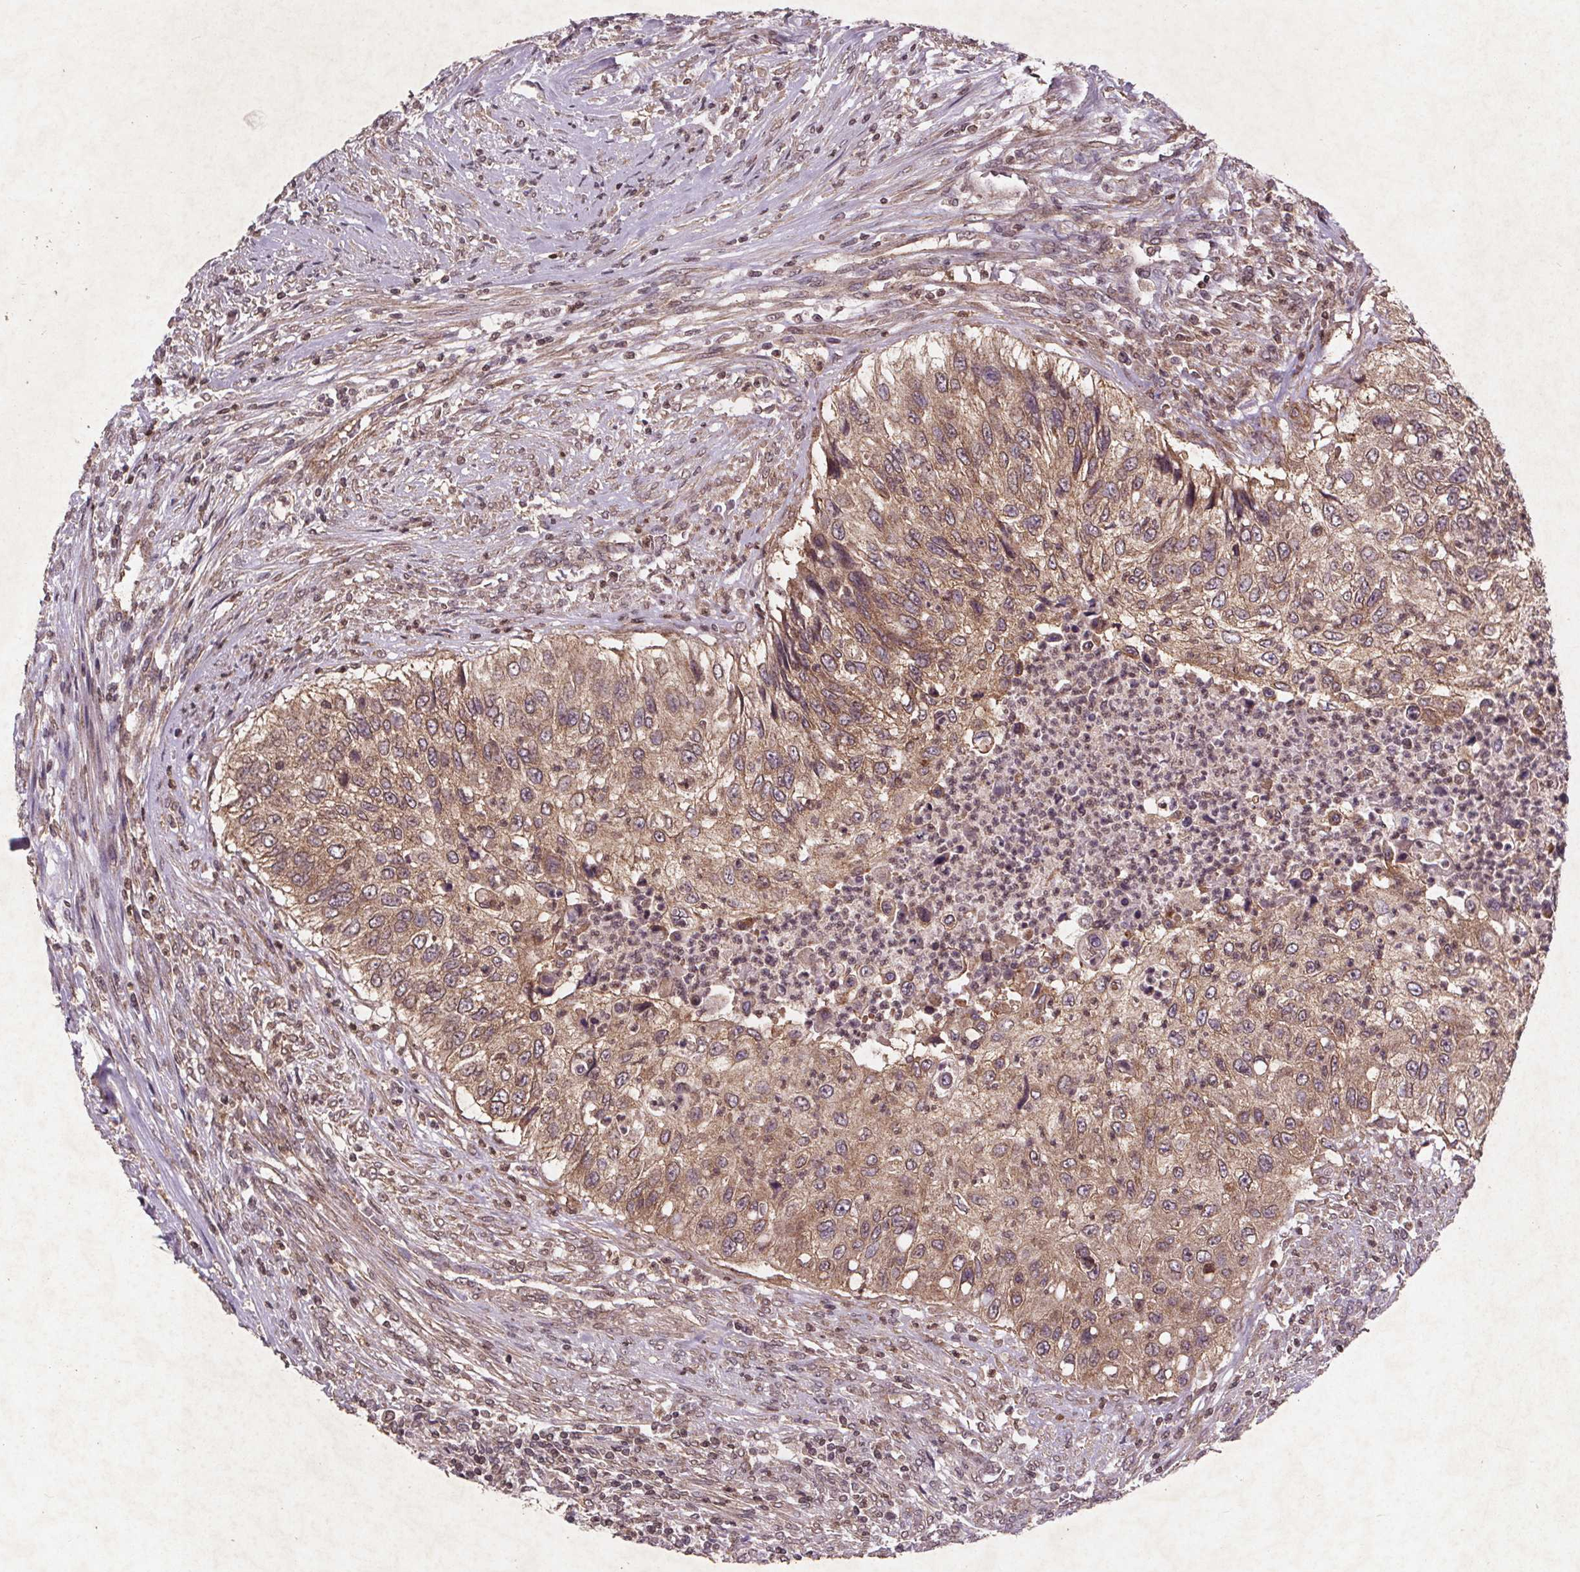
{"staining": {"intensity": "weak", "quantity": ">75%", "location": "cytoplasmic/membranous"}, "tissue": "urothelial cancer", "cell_type": "Tumor cells", "image_type": "cancer", "snomed": [{"axis": "morphology", "description": "Urothelial carcinoma, High grade"}, {"axis": "topography", "description": "Urinary bladder"}], "caption": "A photomicrograph of high-grade urothelial carcinoma stained for a protein demonstrates weak cytoplasmic/membranous brown staining in tumor cells. (DAB IHC, brown staining for protein, blue staining for nuclei).", "gene": "STRN3", "patient": {"sex": "female", "age": 60}}